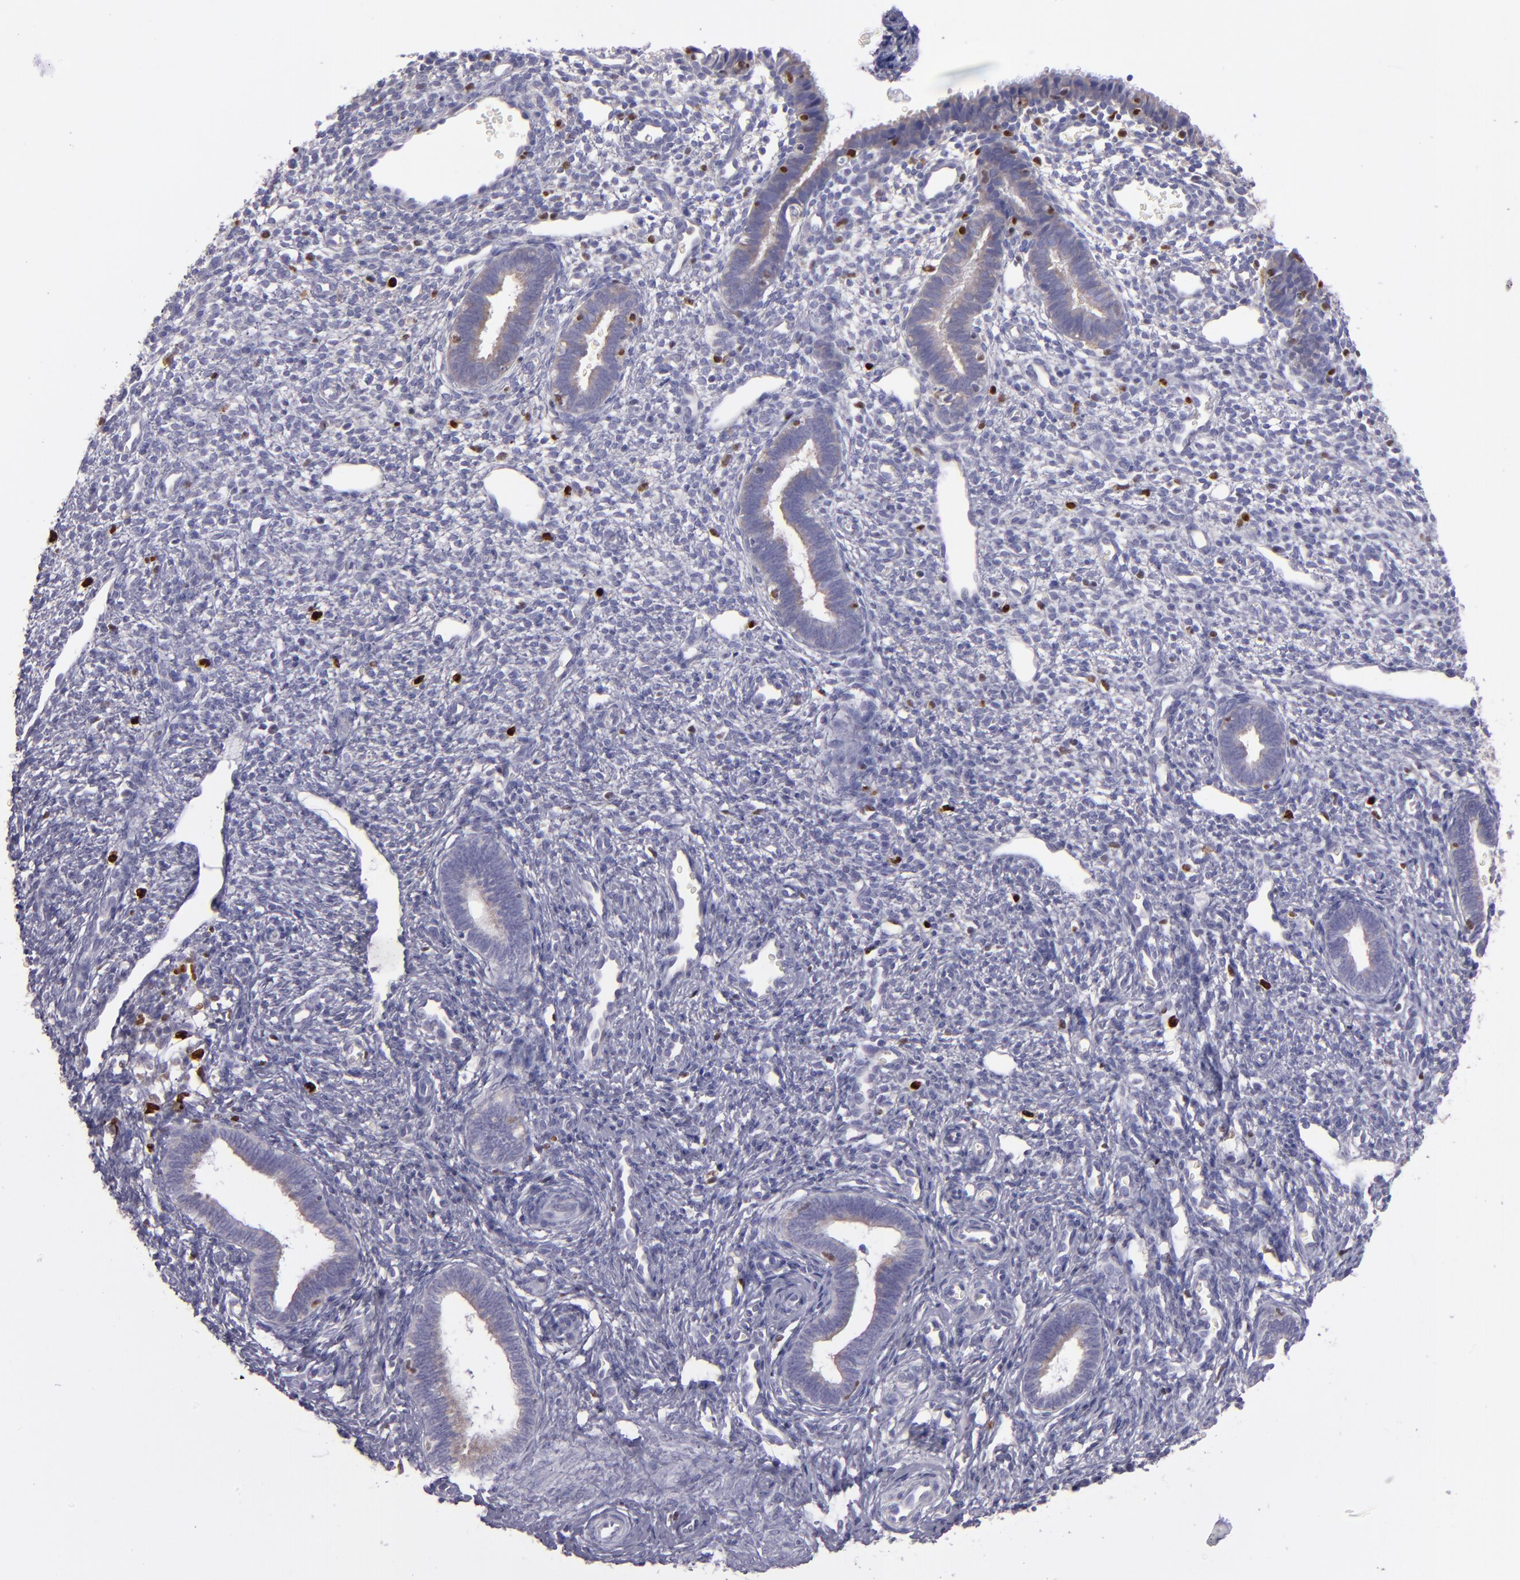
{"staining": {"intensity": "negative", "quantity": "none", "location": "none"}, "tissue": "endometrium", "cell_type": "Cells in endometrial stroma", "image_type": "normal", "snomed": [{"axis": "morphology", "description": "Normal tissue, NOS"}, {"axis": "topography", "description": "Endometrium"}], "caption": "Human endometrium stained for a protein using immunohistochemistry (IHC) demonstrates no positivity in cells in endometrial stroma.", "gene": "IRF8", "patient": {"sex": "female", "age": 27}}